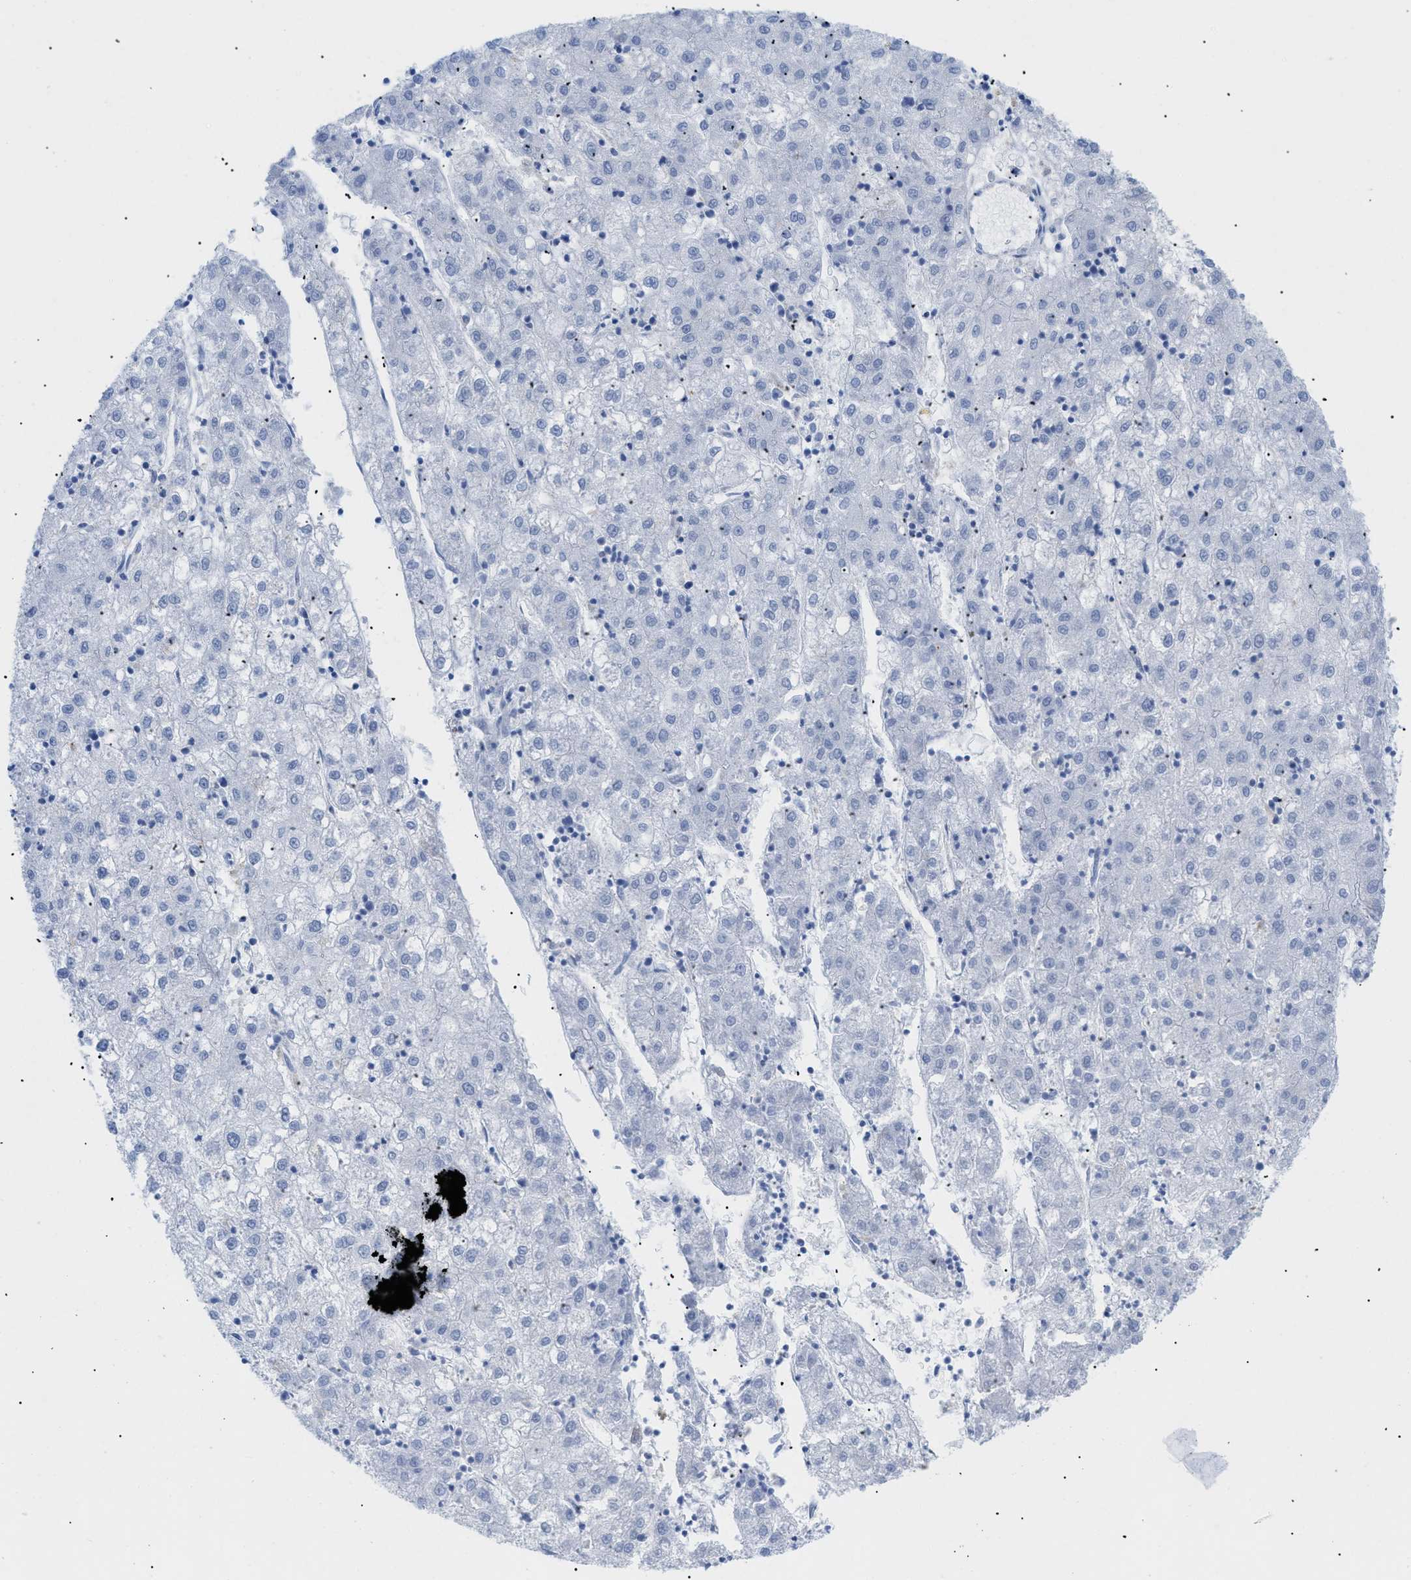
{"staining": {"intensity": "negative", "quantity": "none", "location": "none"}, "tissue": "liver cancer", "cell_type": "Tumor cells", "image_type": "cancer", "snomed": [{"axis": "morphology", "description": "Carcinoma, Hepatocellular, NOS"}, {"axis": "topography", "description": "Liver"}], "caption": "An IHC micrograph of liver hepatocellular carcinoma is shown. There is no staining in tumor cells of liver hepatocellular carcinoma. (Stains: DAB IHC with hematoxylin counter stain, Microscopy: brightfield microscopy at high magnification).", "gene": "DRAM2", "patient": {"sex": "male", "age": 72}}